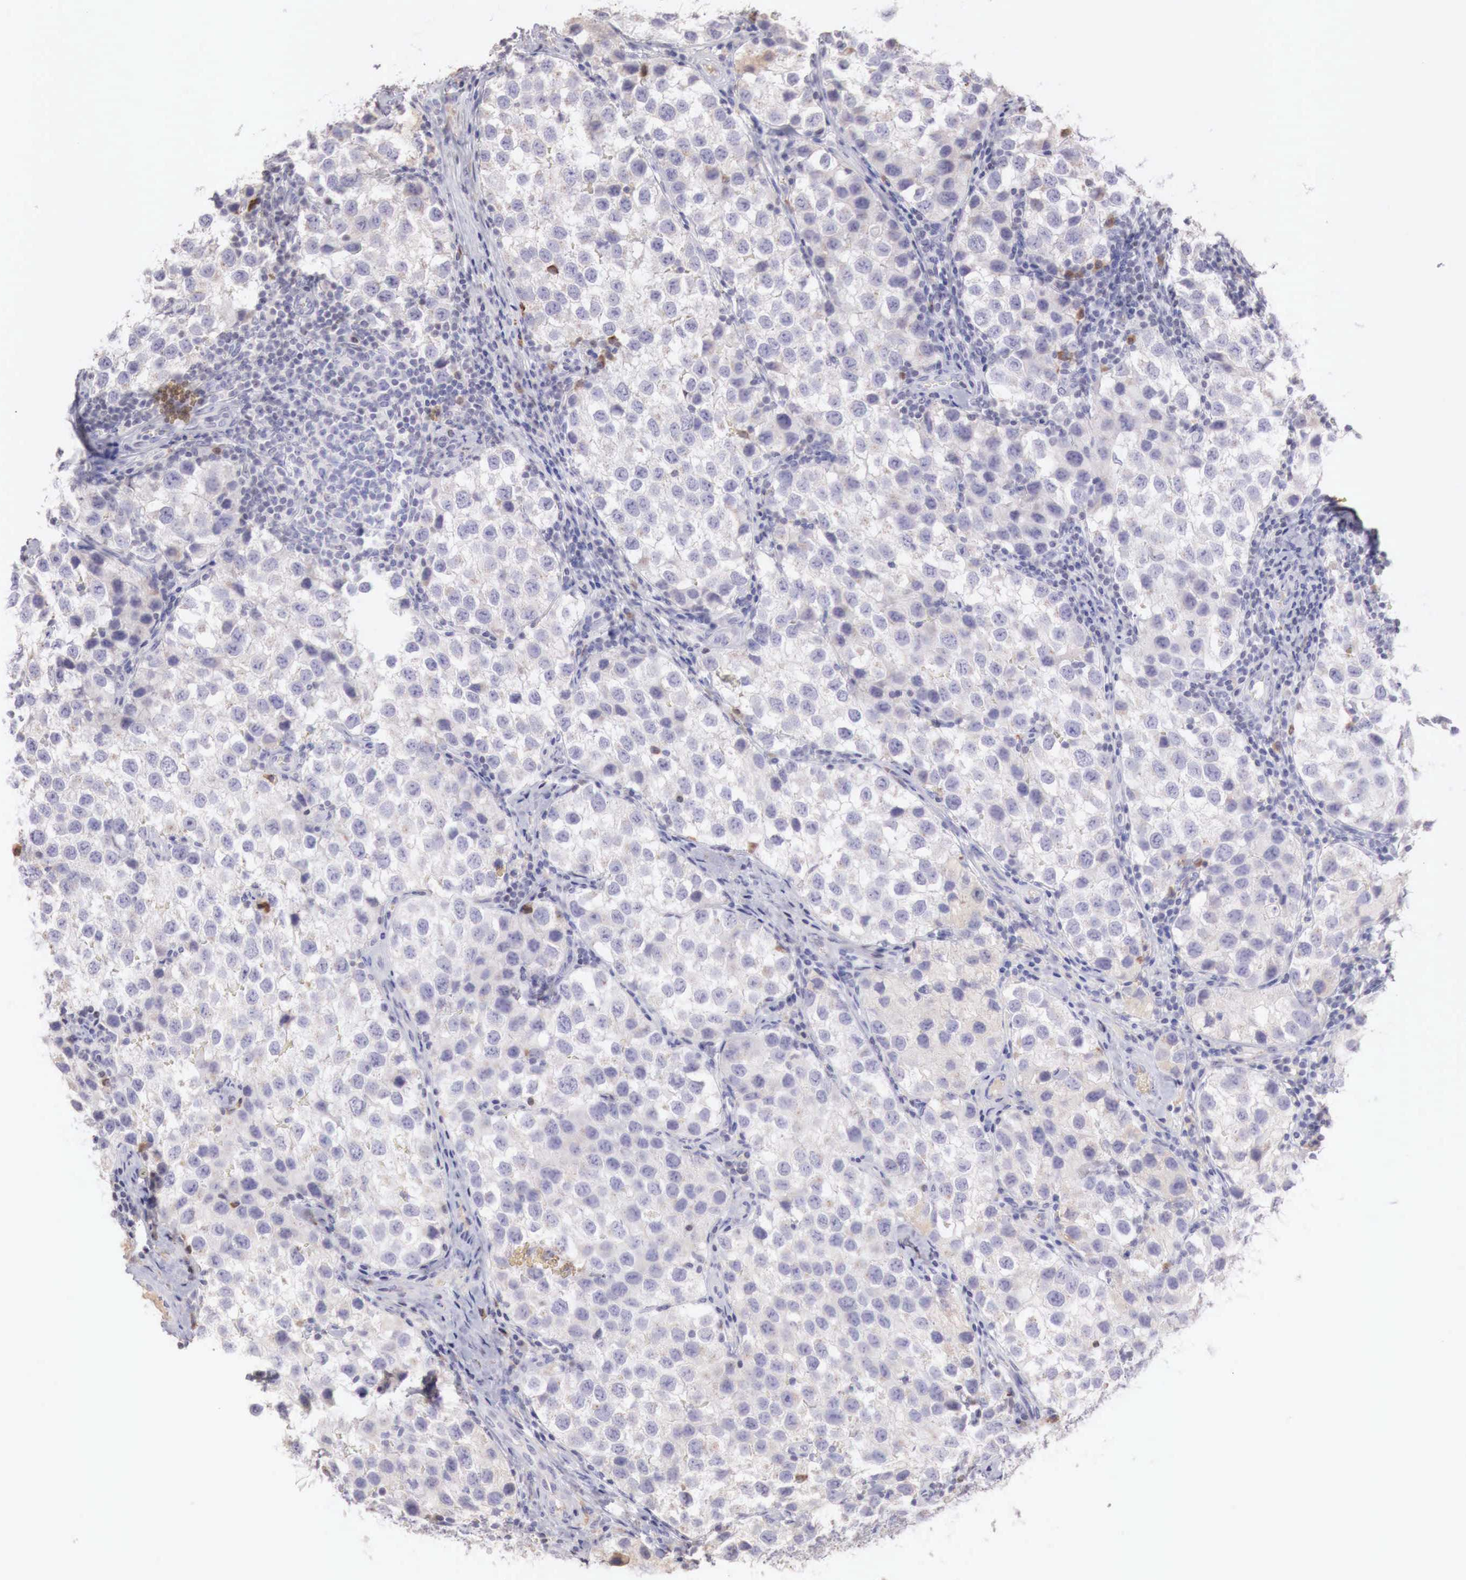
{"staining": {"intensity": "weak", "quantity": "<25%", "location": "cytoplasmic/membranous"}, "tissue": "testis cancer", "cell_type": "Tumor cells", "image_type": "cancer", "snomed": [{"axis": "morphology", "description": "Seminoma, NOS"}, {"axis": "topography", "description": "Testis"}], "caption": "Histopathology image shows no protein expression in tumor cells of seminoma (testis) tissue. The staining was performed using DAB to visualize the protein expression in brown, while the nuclei were stained in blue with hematoxylin (Magnification: 20x).", "gene": "XPNPEP2", "patient": {"sex": "male", "age": 39}}